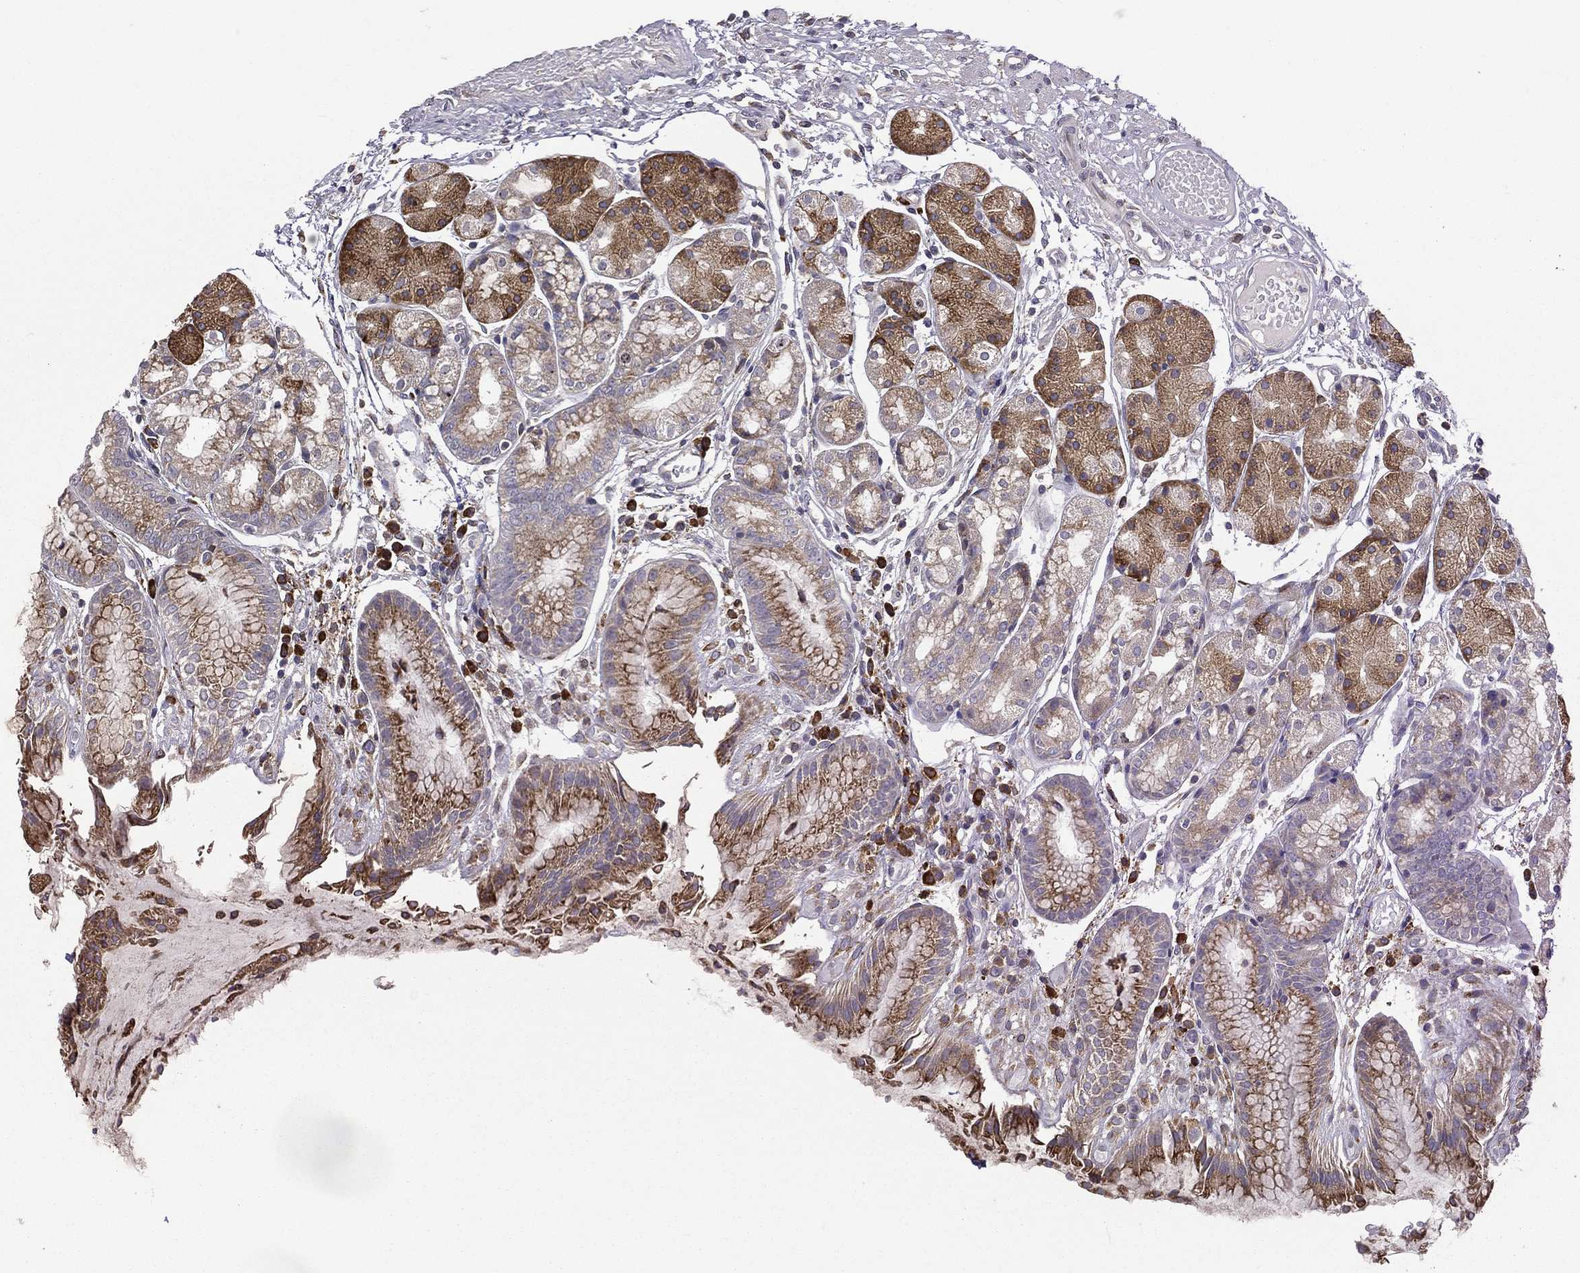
{"staining": {"intensity": "moderate", "quantity": "25%-75%", "location": "cytoplasmic/membranous"}, "tissue": "stomach", "cell_type": "Glandular cells", "image_type": "normal", "snomed": [{"axis": "morphology", "description": "Normal tissue, NOS"}, {"axis": "topography", "description": "Stomach, upper"}], "caption": "Protein expression by immunohistochemistry exhibits moderate cytoplasmic/membranous staining in approximately 25%-75% of glandular cells in benign stomach.", "gene": "C20orf96", "patient": {"sex": "male", "age": 72}}